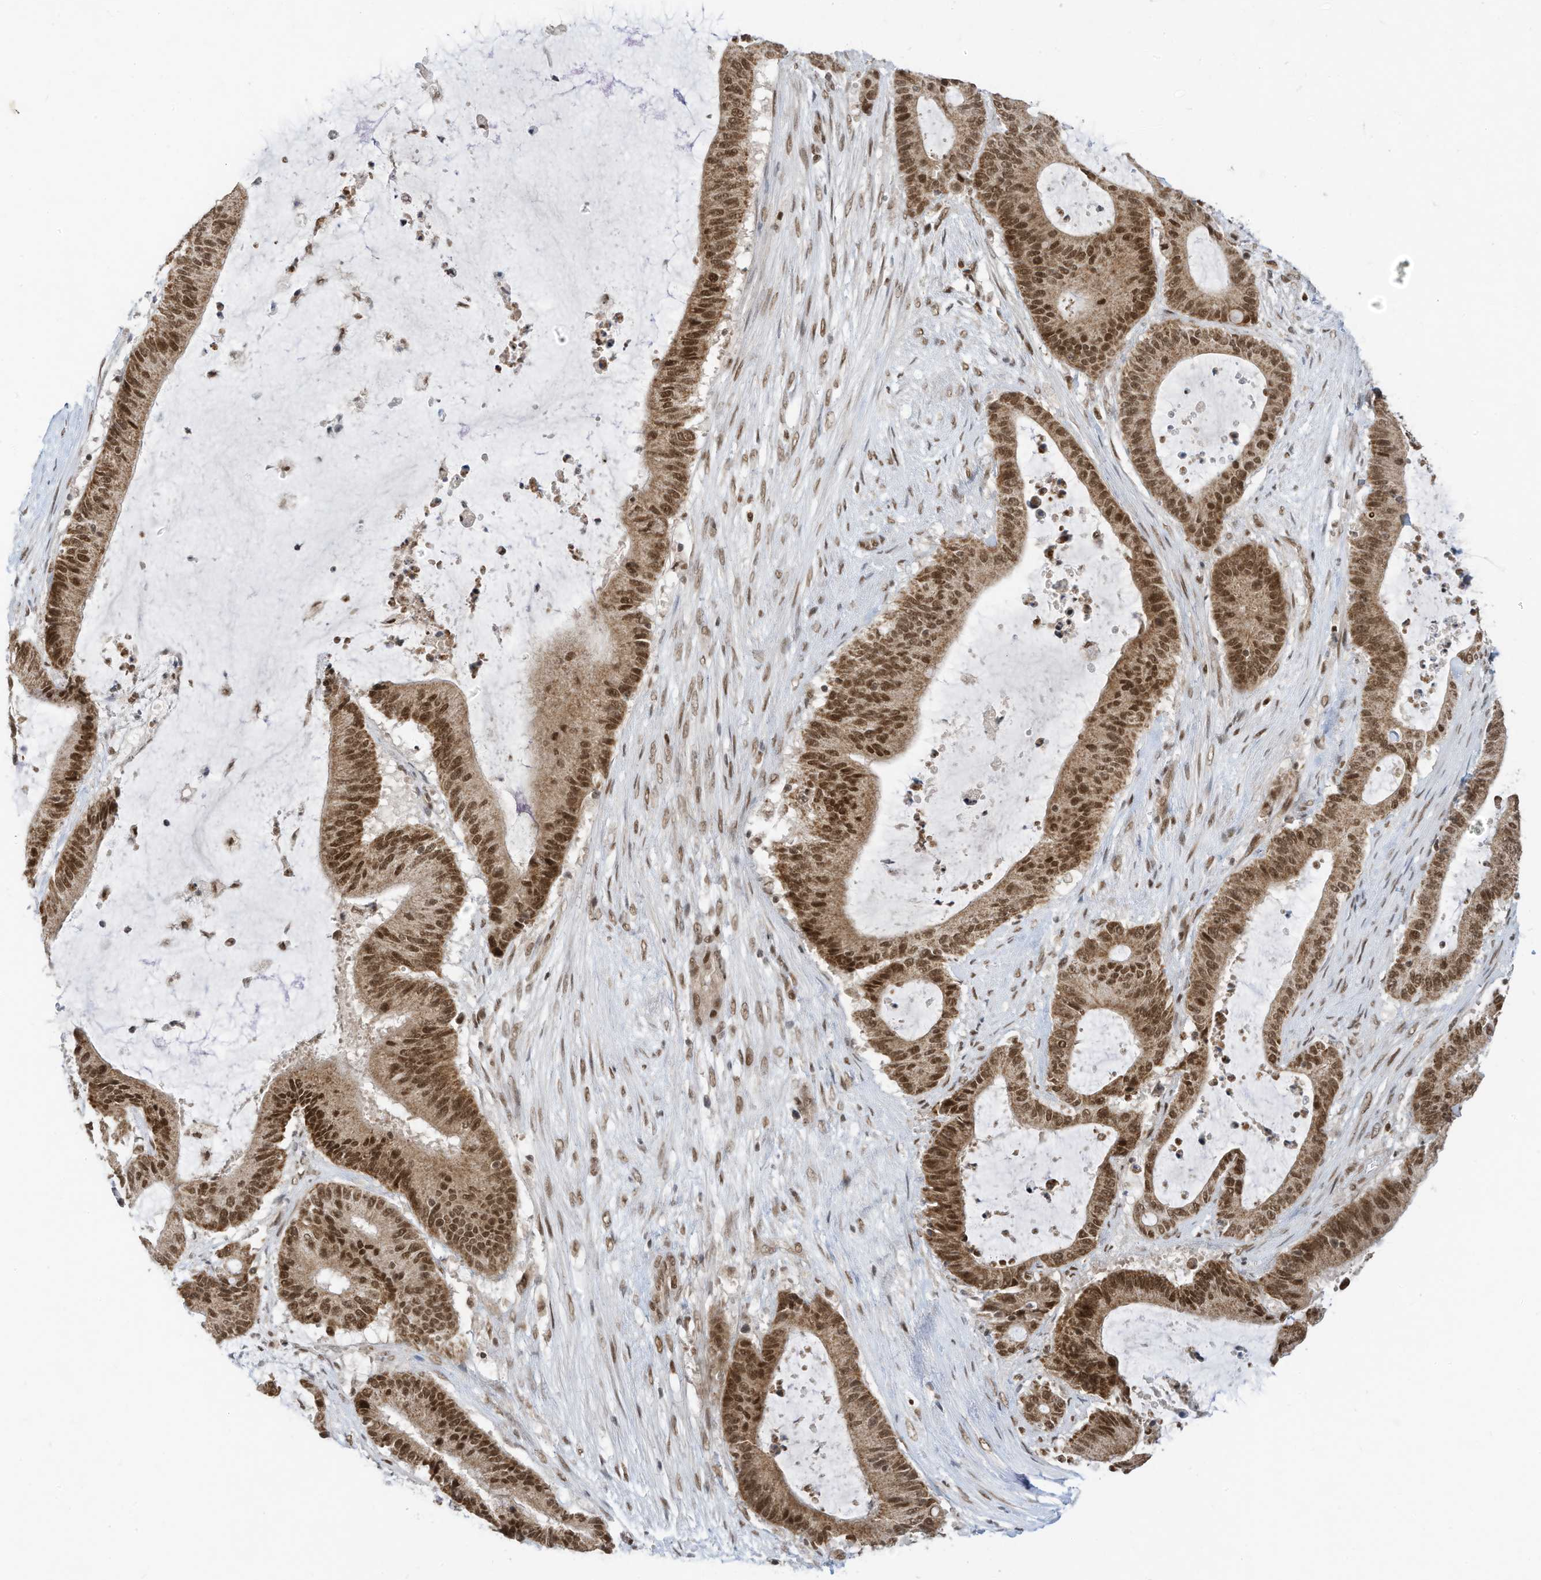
{"staining": {"intensity": "strong", "quantity": ">75%", "location": "cytoplasmic/membranous,nuclear"}, "tissue": "liver cancer", "cell_type": "Tumor cells", "image_type": "cancer", "snomed": [{"axis": "morphology", "description": "Normal tissue, NOS"}, {"axis": "morphology", "description": "Cholangiocarcinoma"}, {"axis": "topography", "description": "Liver"}, {"axis": "topography", "description": "Peripheral nerve tissue"}], "caption": "Tumor cells exhibit high levels of strong cytoplasmic/membranous and nuclear expression in about >75% of cells in liver cholangiocarcinoma.", "gene": "AURKAIP1", "patient": {"sex": "female", "age": 73}}